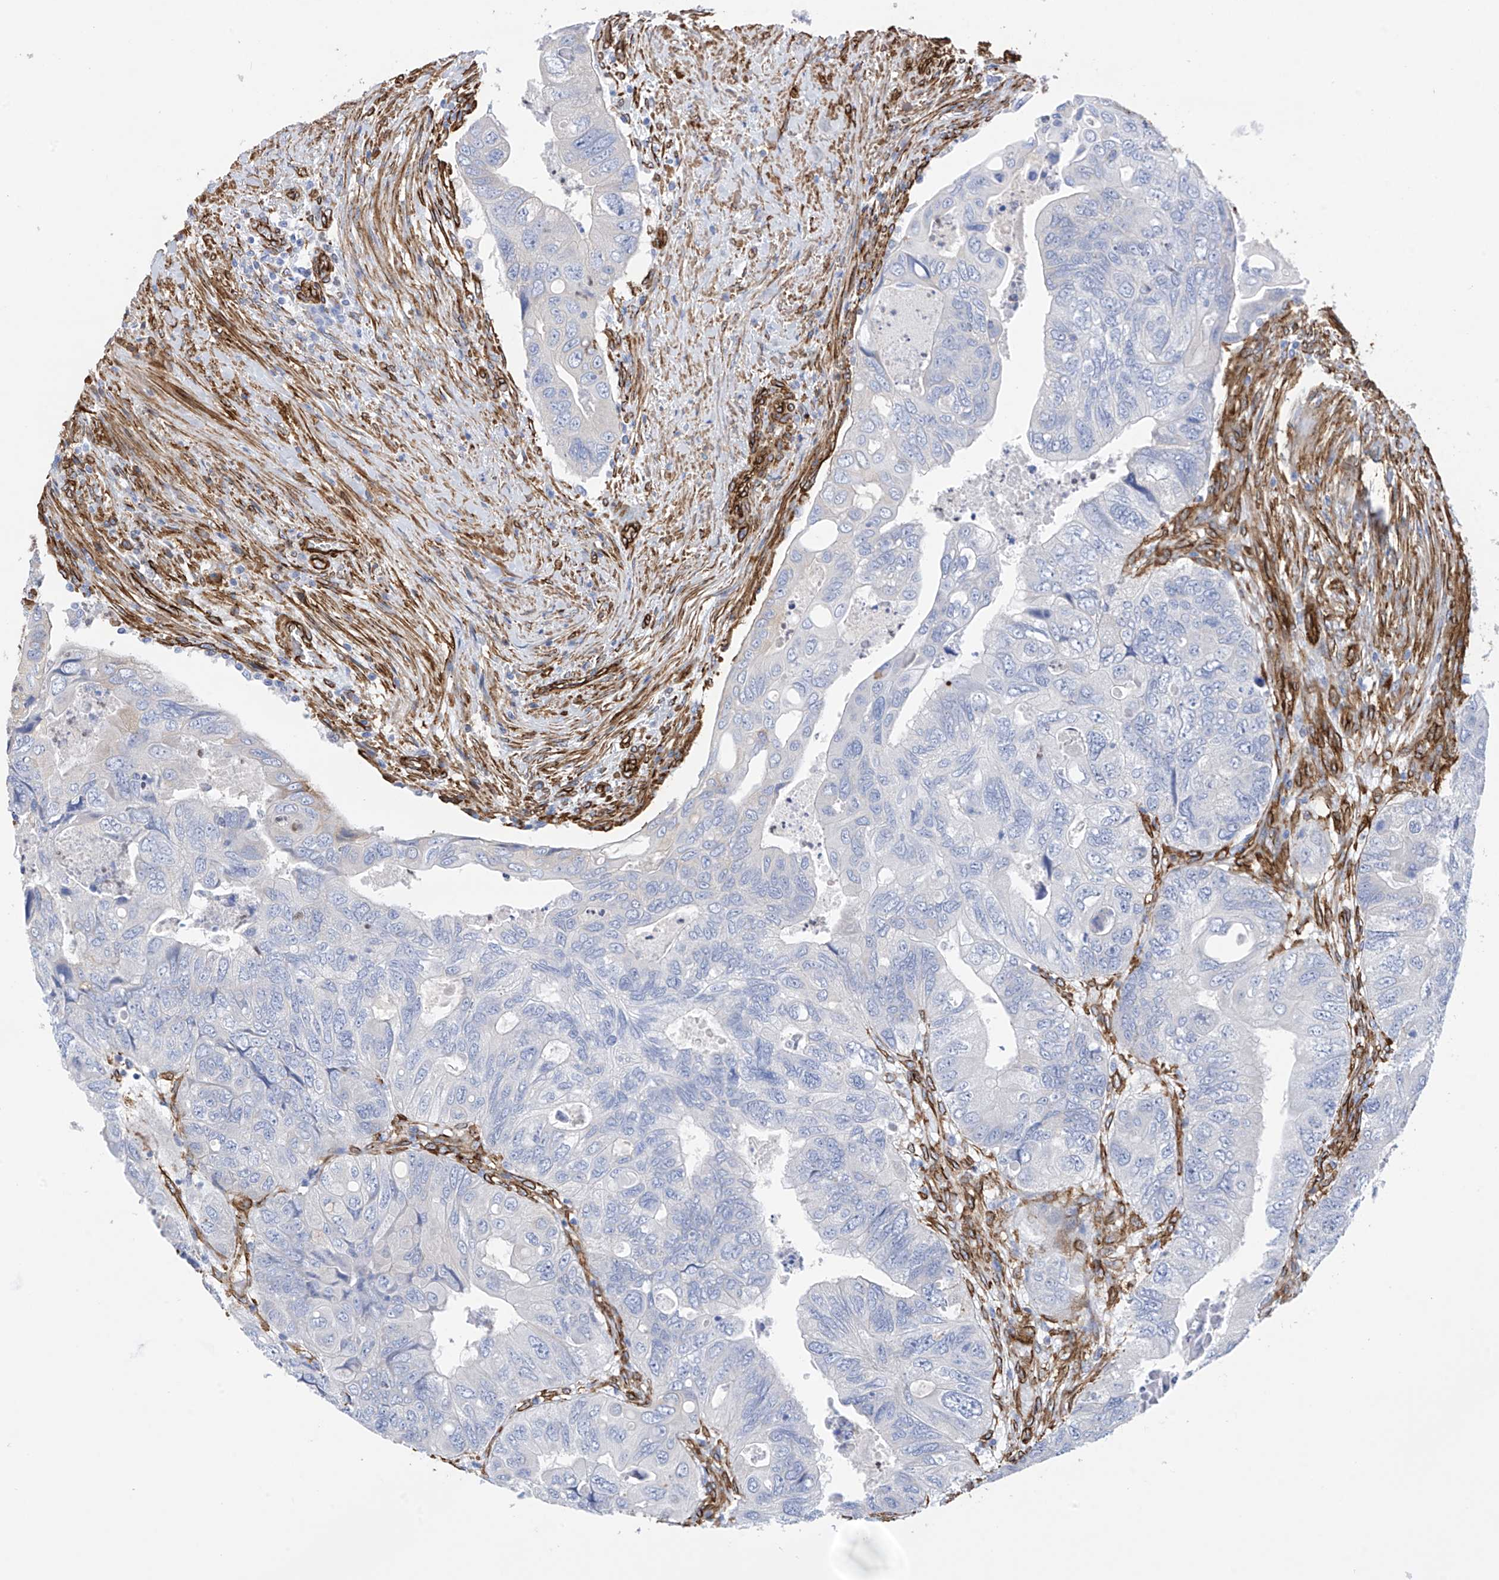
{"staining": {"intensity": "negative", "quantity": "none", "location": "none"}, "tissue": "colorectal cancer", "cell_type": "Tumor cells", "image_type": "cancer", "snomed": [{"axis": "morphology", "description": "Adenocarcinoma, NOS"}, {"axis": "topography", "description": "Rectum"}], "caption": "Protein analysis of colorectal cancer (adenocarcinoma) demonstrates no significant expression in tumor cells. (Stains: DAB (3,3'-diaminobenzidine) immunohistochemistry with hematoxylin counter stain, Microscopy: brightfield microscopy at high magnification).", "gene": "UBTD1", "patient": {"sex": "male", "age": 63}}